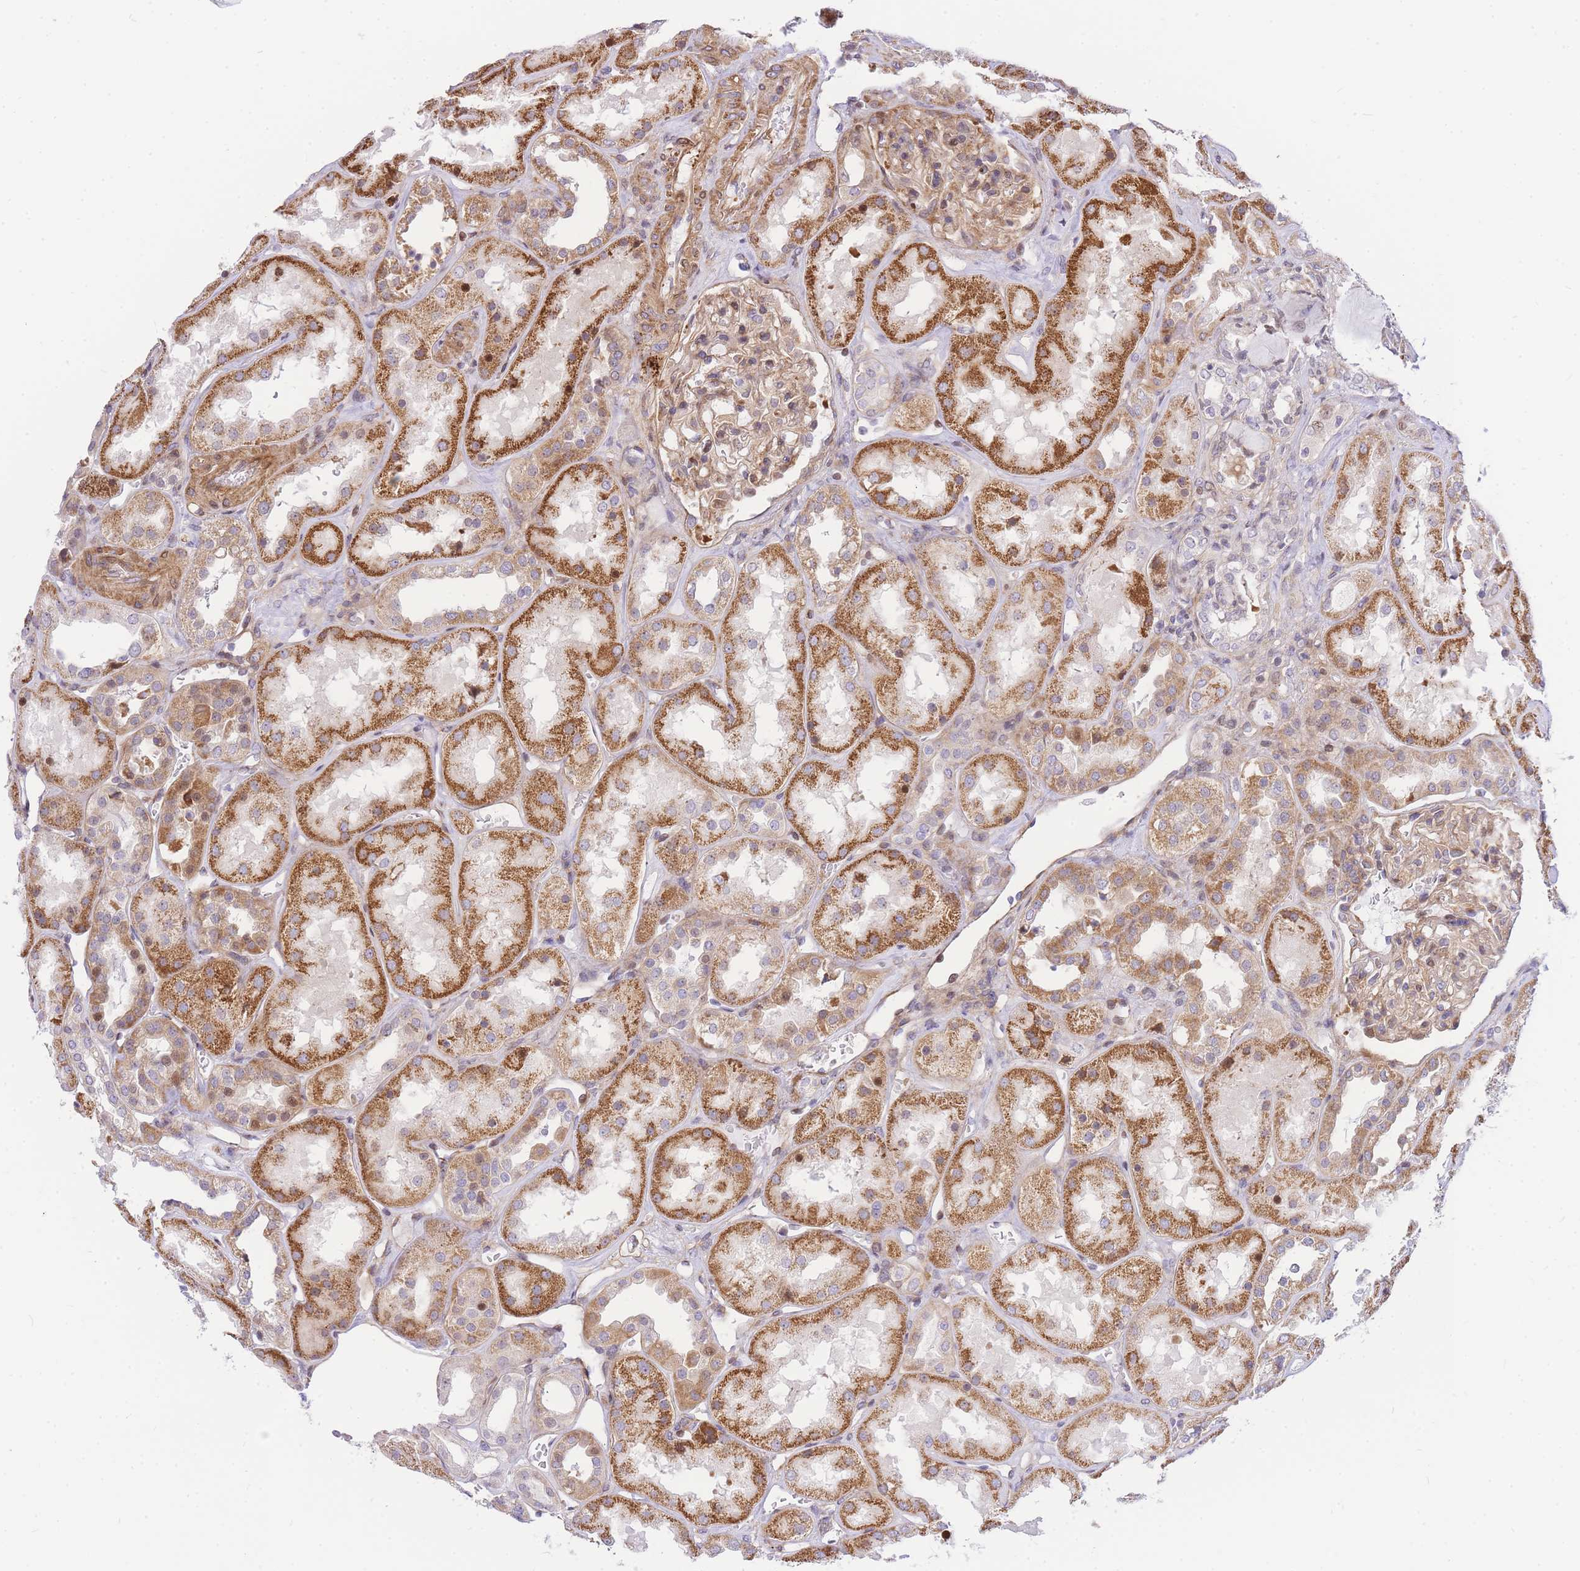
{"staining": {"intensity": "moderate", "quantity": "25%-75%", "location": "cytoplasmic/membranous"}, "tissue": "kidney", "cell_type": "Cells in glomeruli", "image_type": "normal", "snomed": [{"axis": "morphology", "description": "Normal tissue, NOS"}, {"axis": "topography", "description": "Kidney"}], "caption": "Protein staining reveals moderate cytoplasmic/membranous expression in about 25%-75% of cells in glomeruli in normal kidney. Using DAB (3,3'-diaminobenzidine) (brown) and hematoxylin (blue) stains, captured at high magnification using brightfield microscopy.", "gene": "S100PBP", "patient": {"sex": "male", "age": 70}}